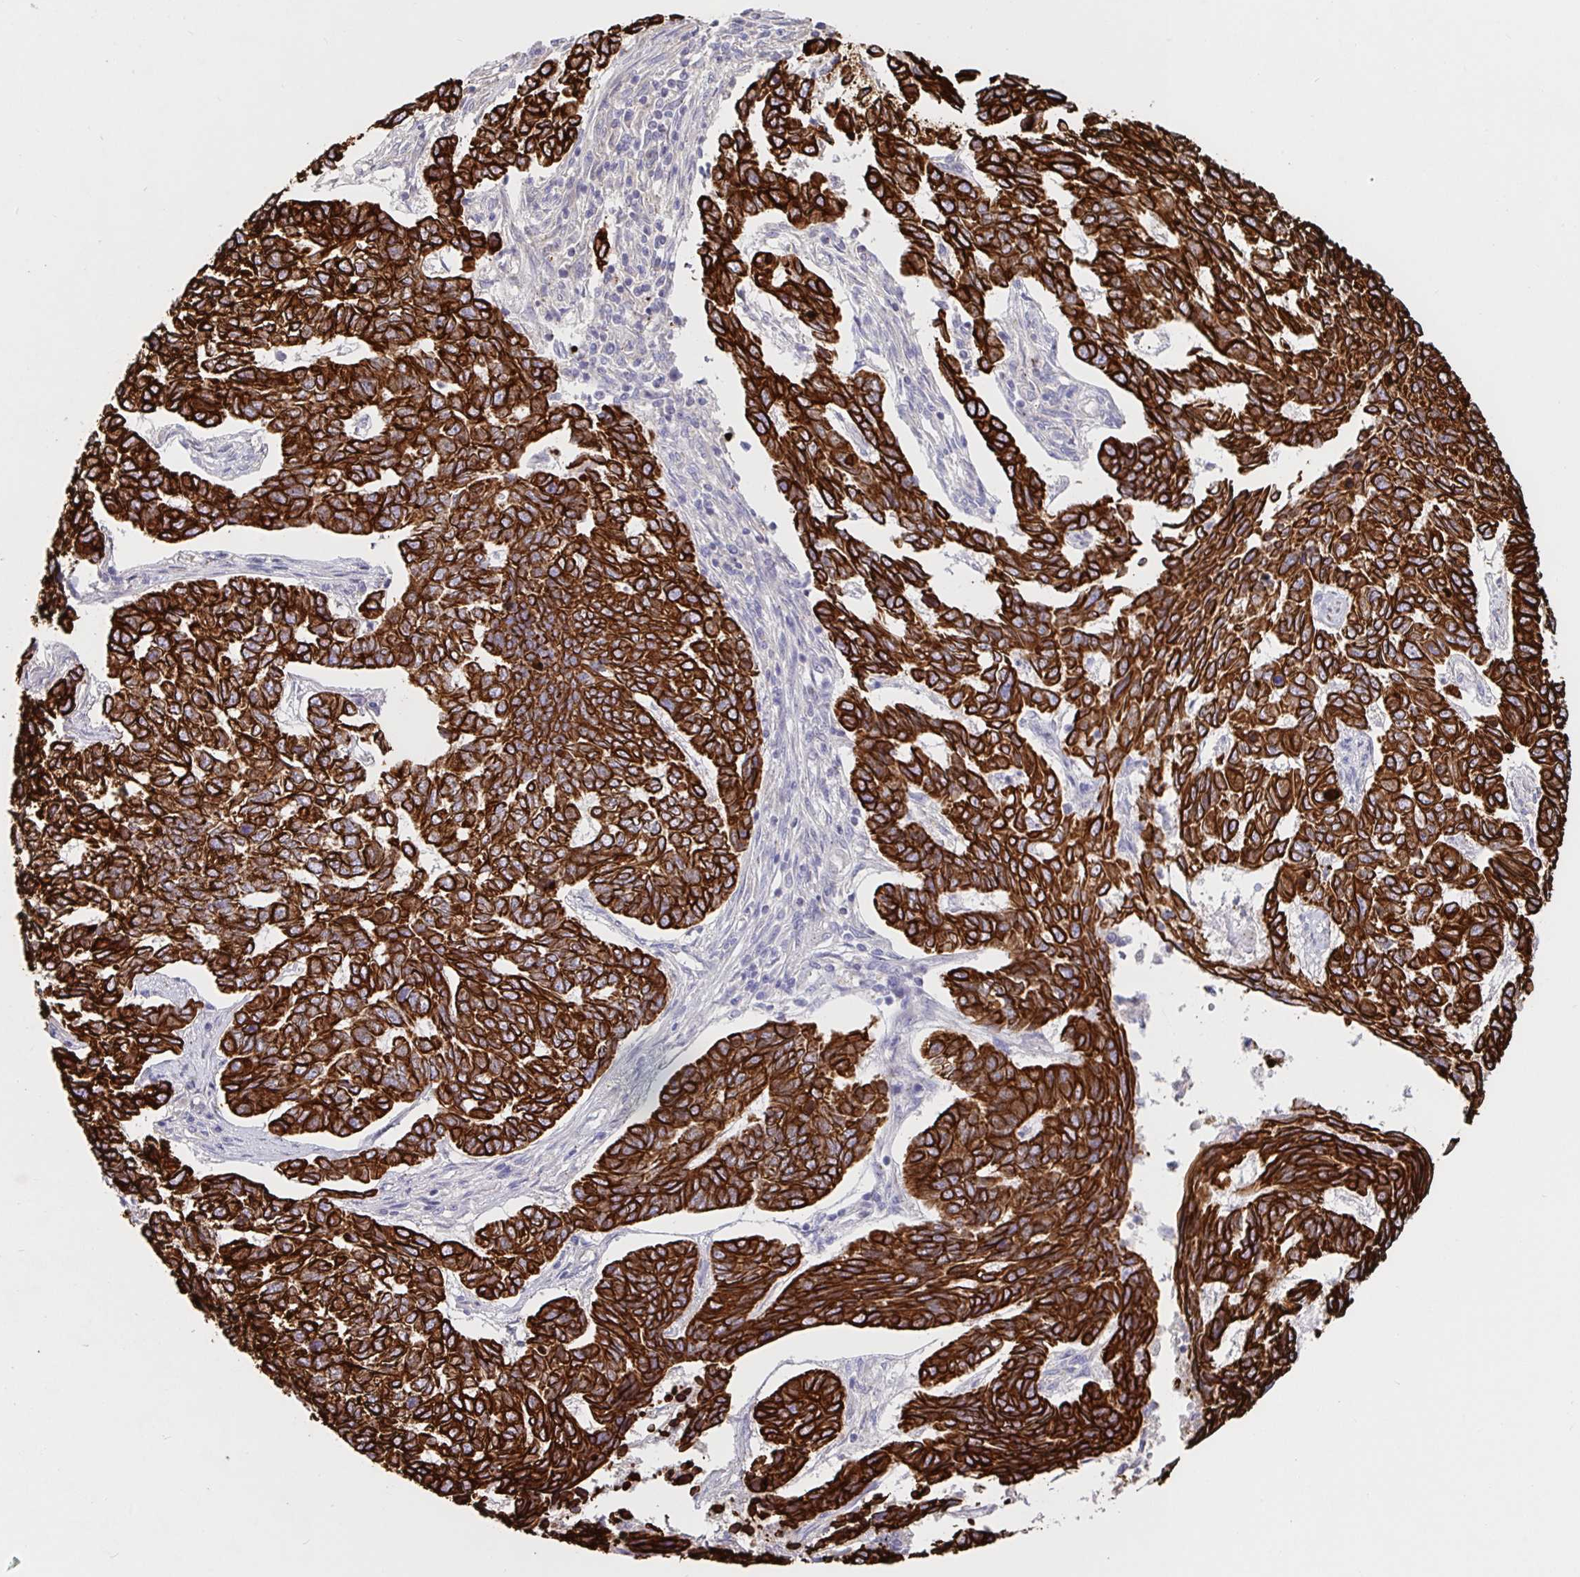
{"staining": {"intensity": "strong", "quantity": ">75%", "location": "cytoplasmic/membranous"}, "tissue": "skin cancer", "cell_type": "Tumor cells", "image_type": "cancer", "snomed": [{"axis": "morphology", "description": "Basal cell carcinoma"}, {"axis": "topography", "description": "Skin"}], "caption": "Immunohistochemistry (IHC) staining of skin basal cell carcinoma, which exhibits high levels of strong cytoplasmic/membranous staining in approximately >75% of tumor cells indicating strong cytoplasmic/membranous protein expression. The staining was performed using DAB (brown) for protein detection and nuclei were counterstained in hematoxylin (blue).", "gene": "AACS", "patient": {"sex": "female", "age": 65}}